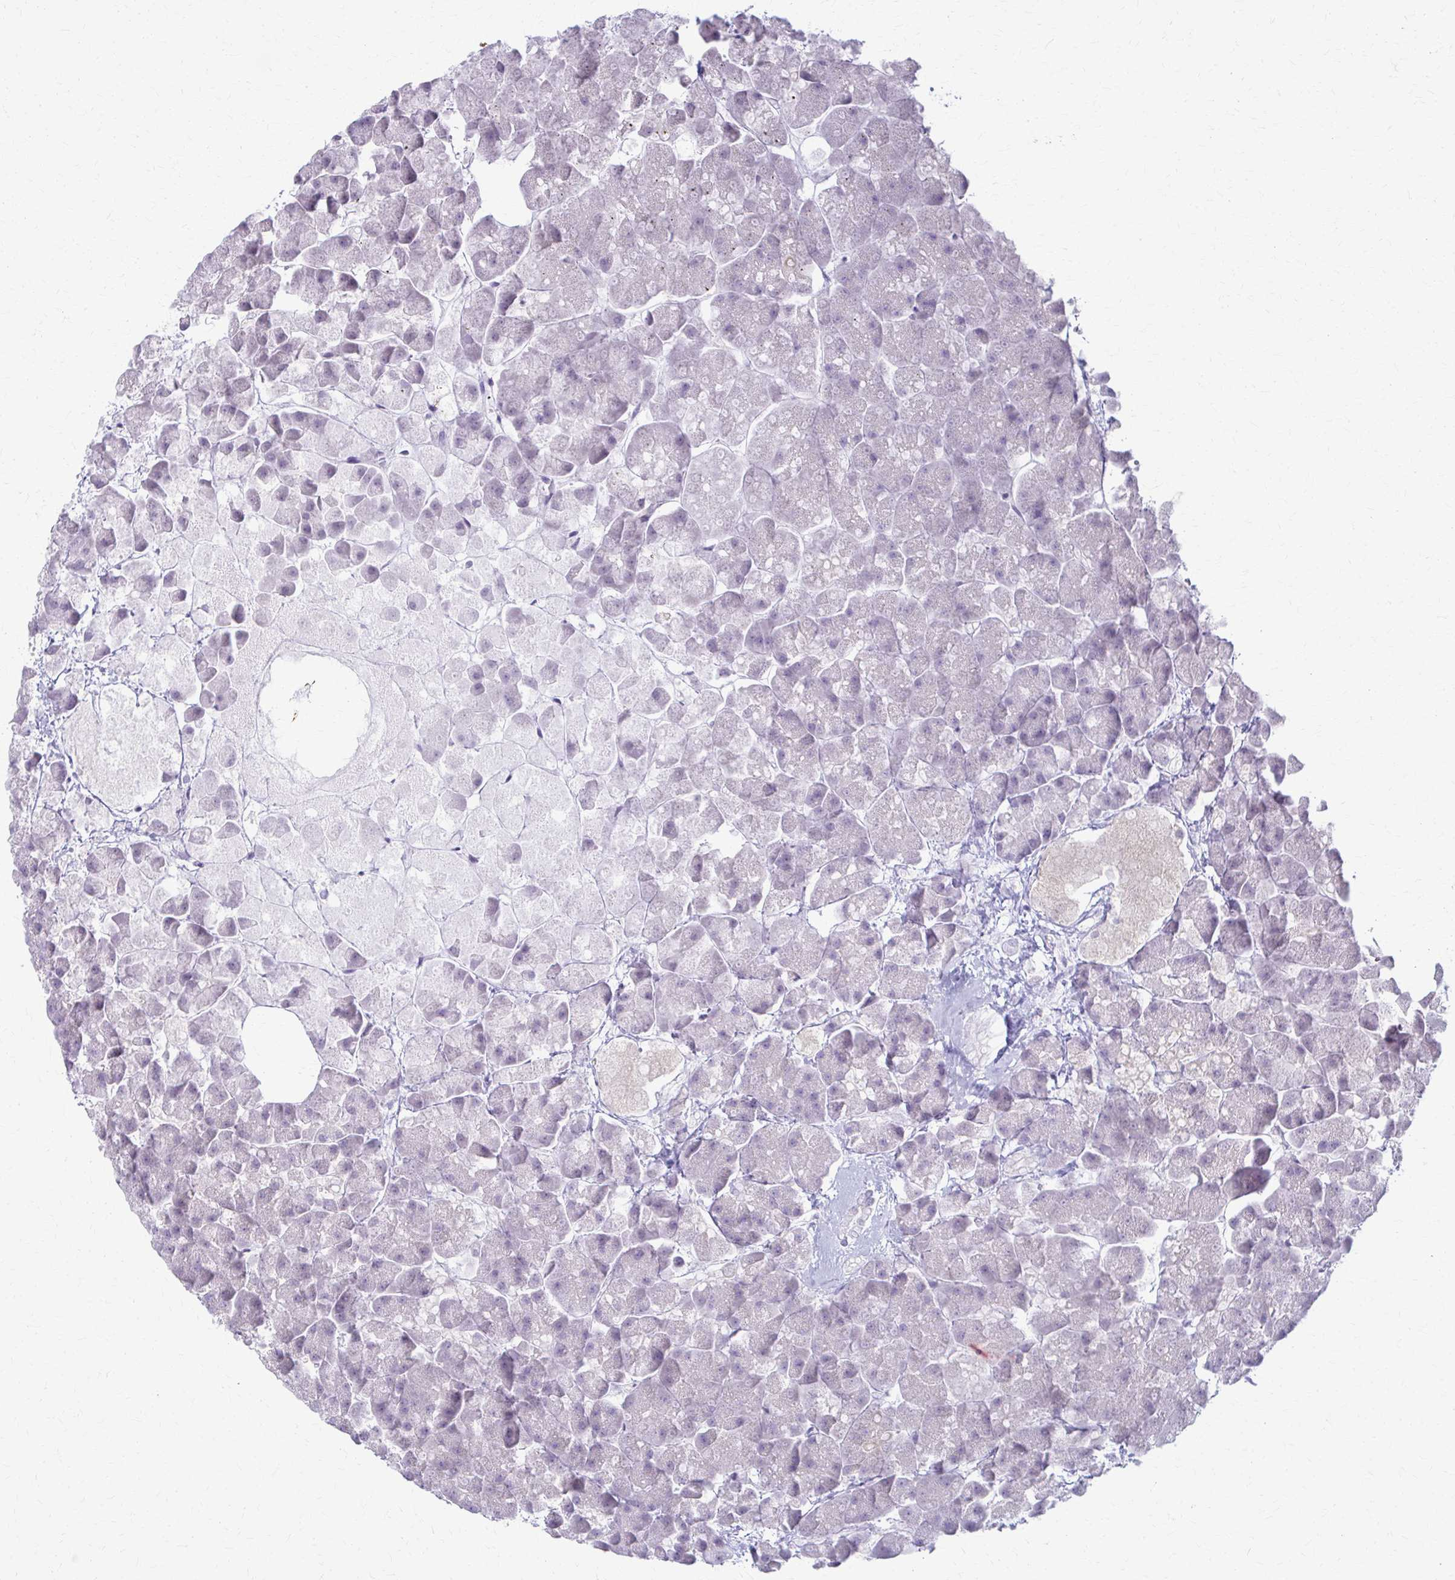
{"staining": {"intensity": "negative", "quantity": "none", "location": "none"}, "tissue": "pancreas", "cell_type": "Exocrine glandular cells", "image_type": "normal", "snomed": [{"axis": "morphology", "description": "Normal tissue, NOS"}, {"axis": "topography", "description": "Pancreas"}, {"axis": "topography", "description": "Peripheral nerve tissue"}], "caption": "This is an IHC photomicrograph of unremarkable pancreas. There is no positivity in exocrine glandular cells.", "gene": "LDLRAP1", "patient": {"sex": "male", "age": 54}}